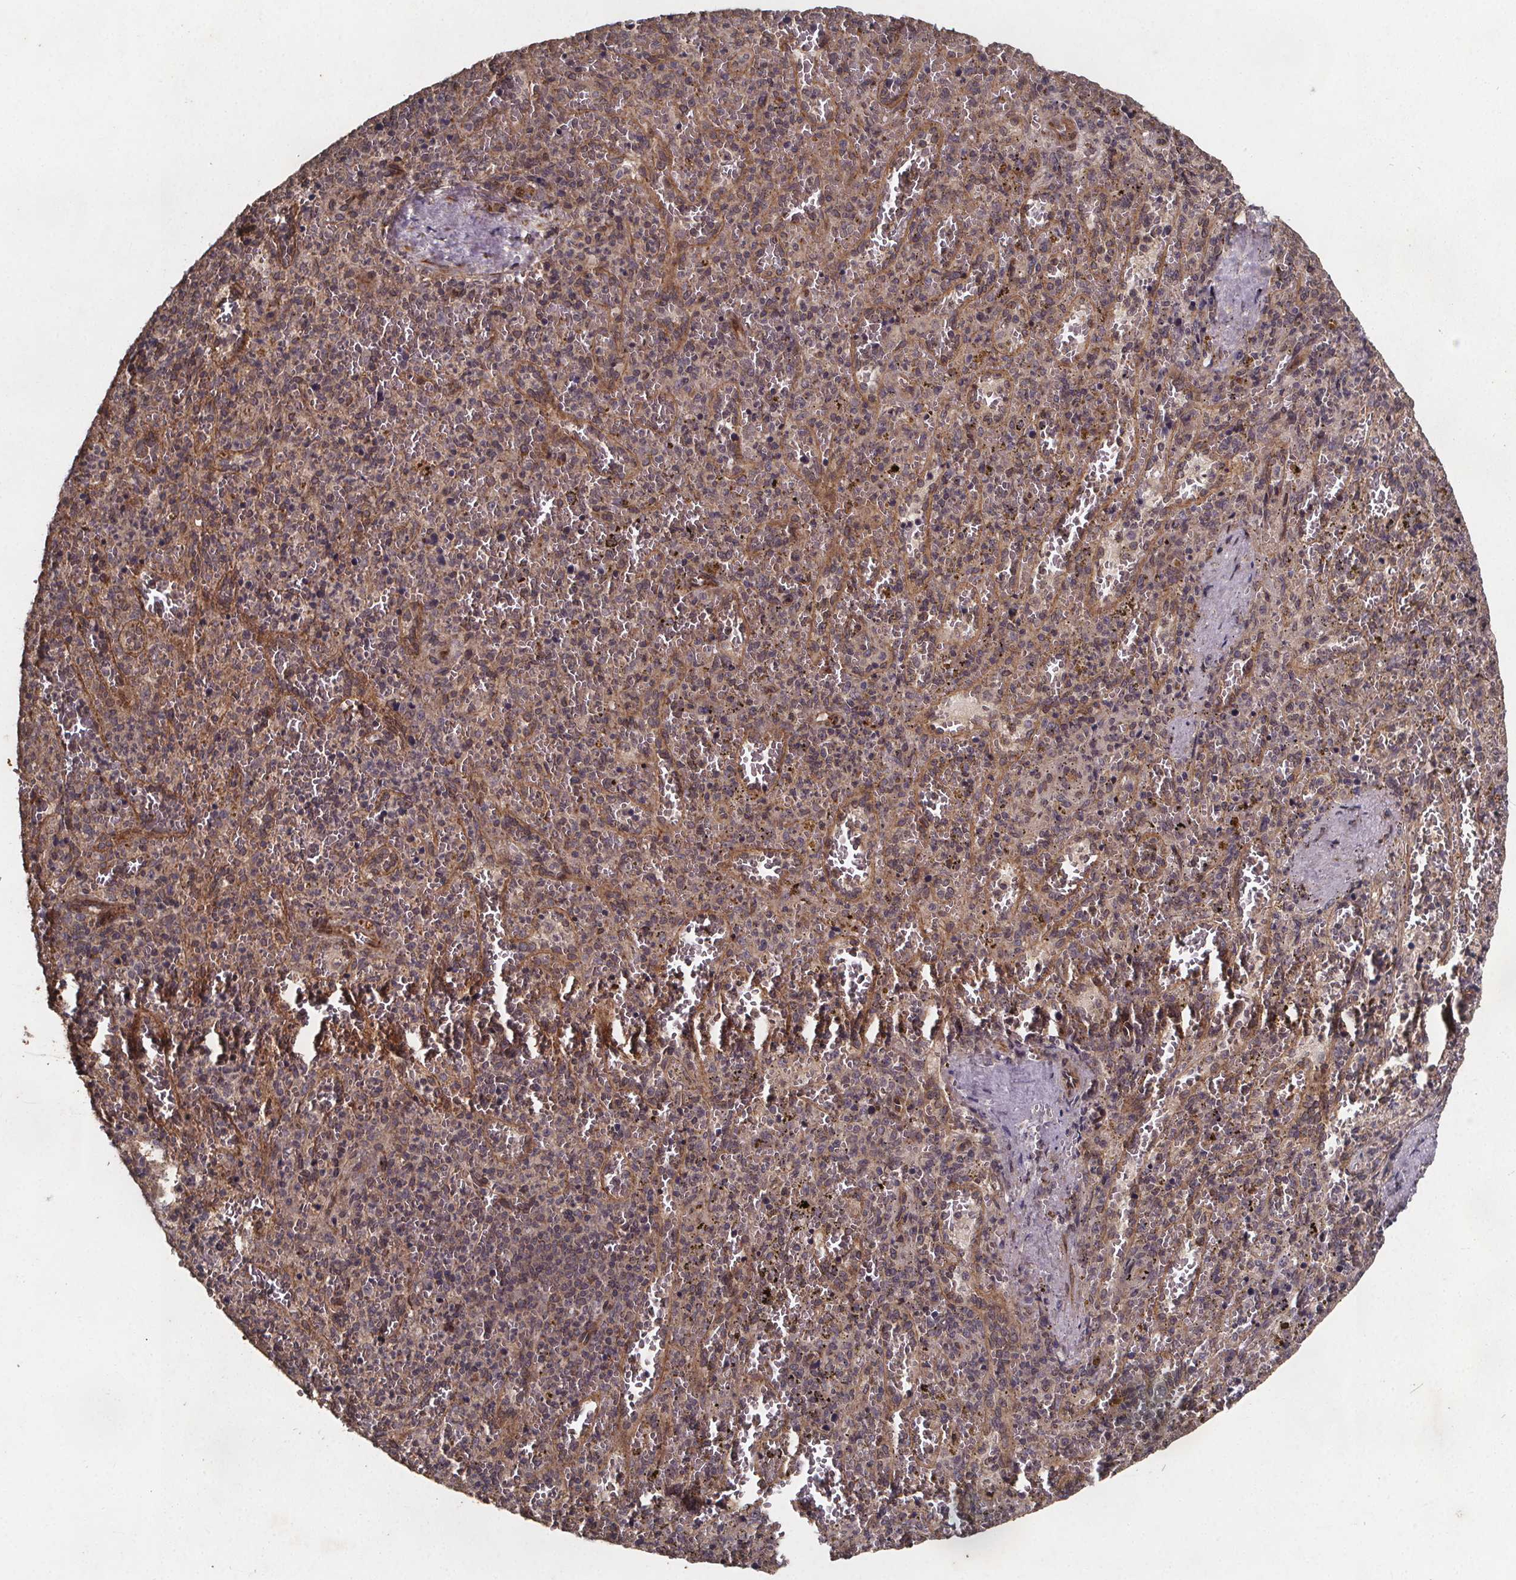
{"staining": {"intensity": "negative", "quantity": "none", "location": "none"}, "tissue": "spleen", "cell_type": "Cells in red pulp", "image_type": "normal", "snomed": [{"axis": "morphology", "description": "Normal tissue, NOS"}, {"axis": "topography", "description": "Spleen"}], "caption": "Immunohistochemistry of benign human spleen displays no expression in cells in red pulp.", "gene": "PIERCE2", "patient": {"sex": "female", "age": 50}}